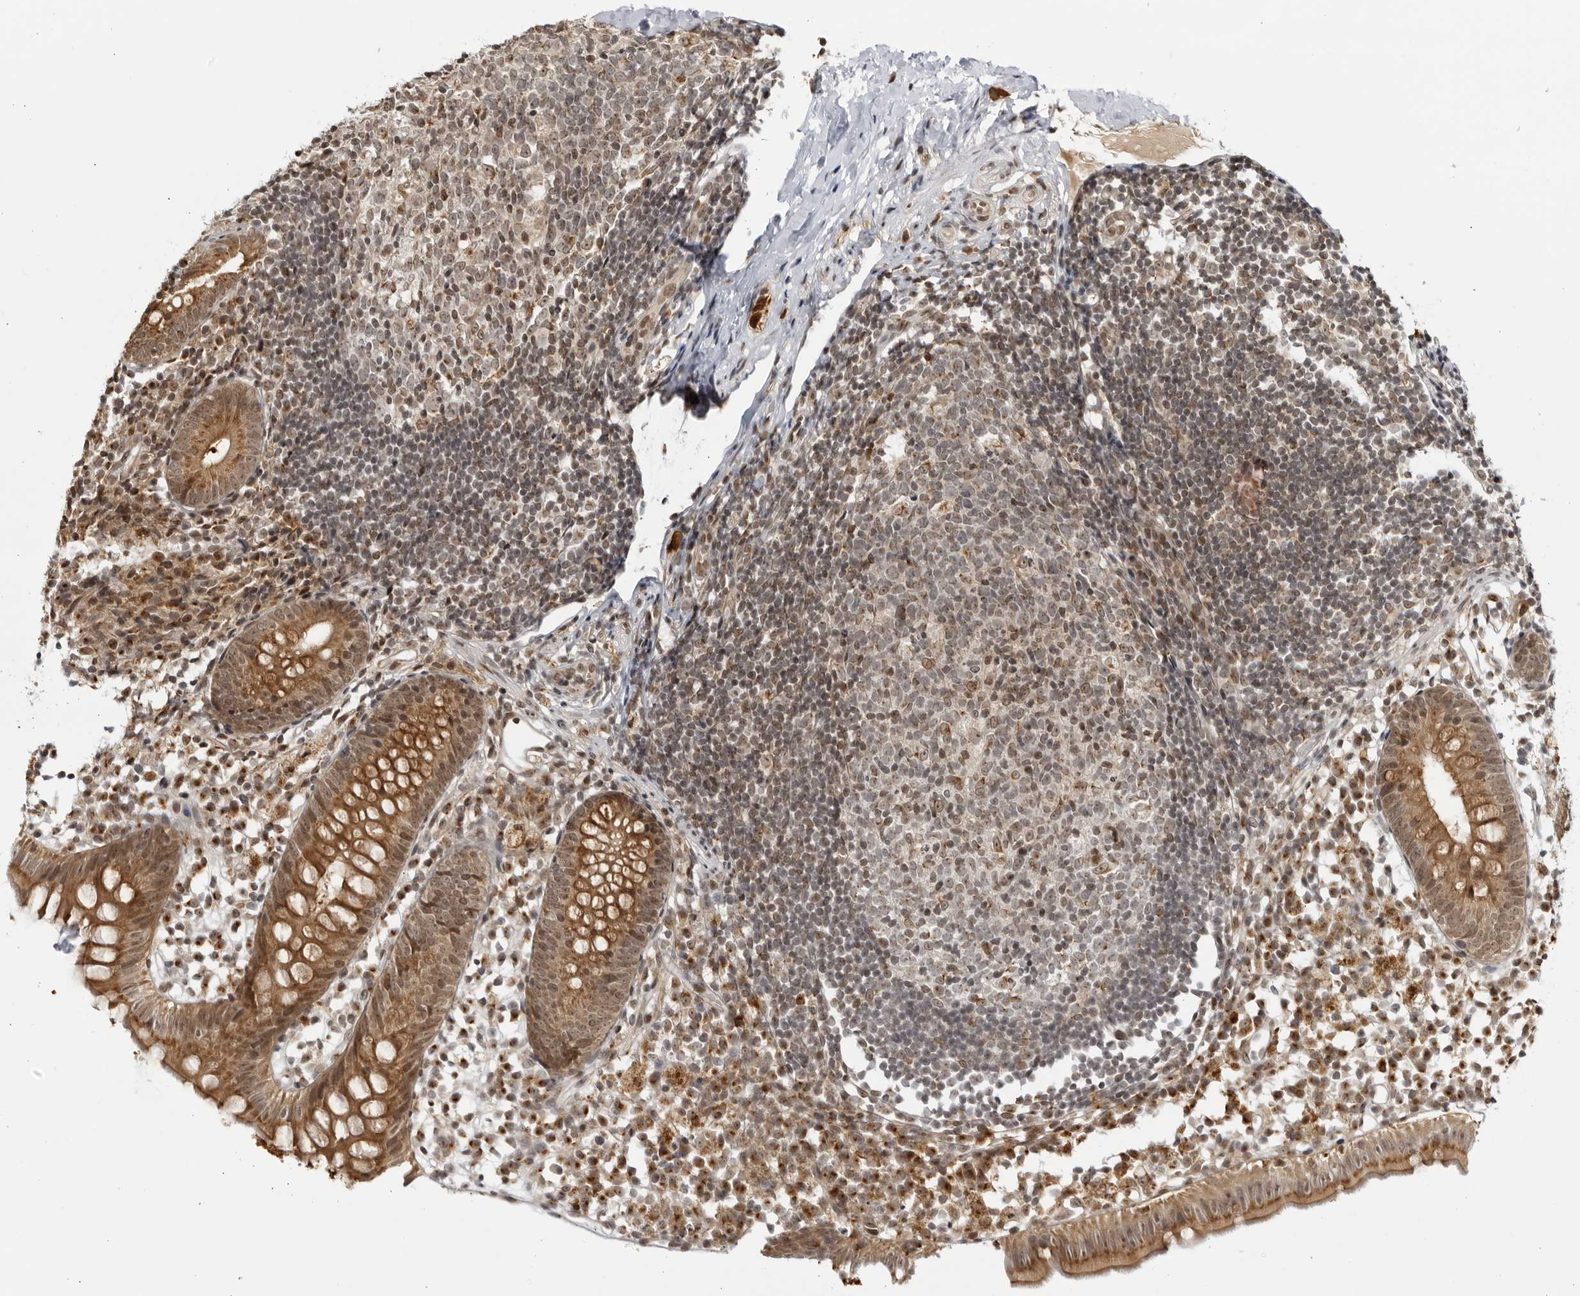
{"staining": {"intensity": "moderate", "quantity": ">75%", "location": "cytoplasmic/membranous,nuclear"}, "tissue": "appendix", "cell_type": "Glandular cells", "image_type": "normal", "snomed": [{"axis": "morphology", "description": "Normal tissue, NOS"}, {"axis": "topography", "description": "Appendix"}], "caption": "Immunohistochemistry micrograph of benign appendix stained for a protein (brown), which displays medium levels of moderate cytoplasmic/membranous,nuclear staining in approximately >75% of glandular cells.", "gene": "RASGEF1C", "patient": {"sex": "female", "age": 20}}